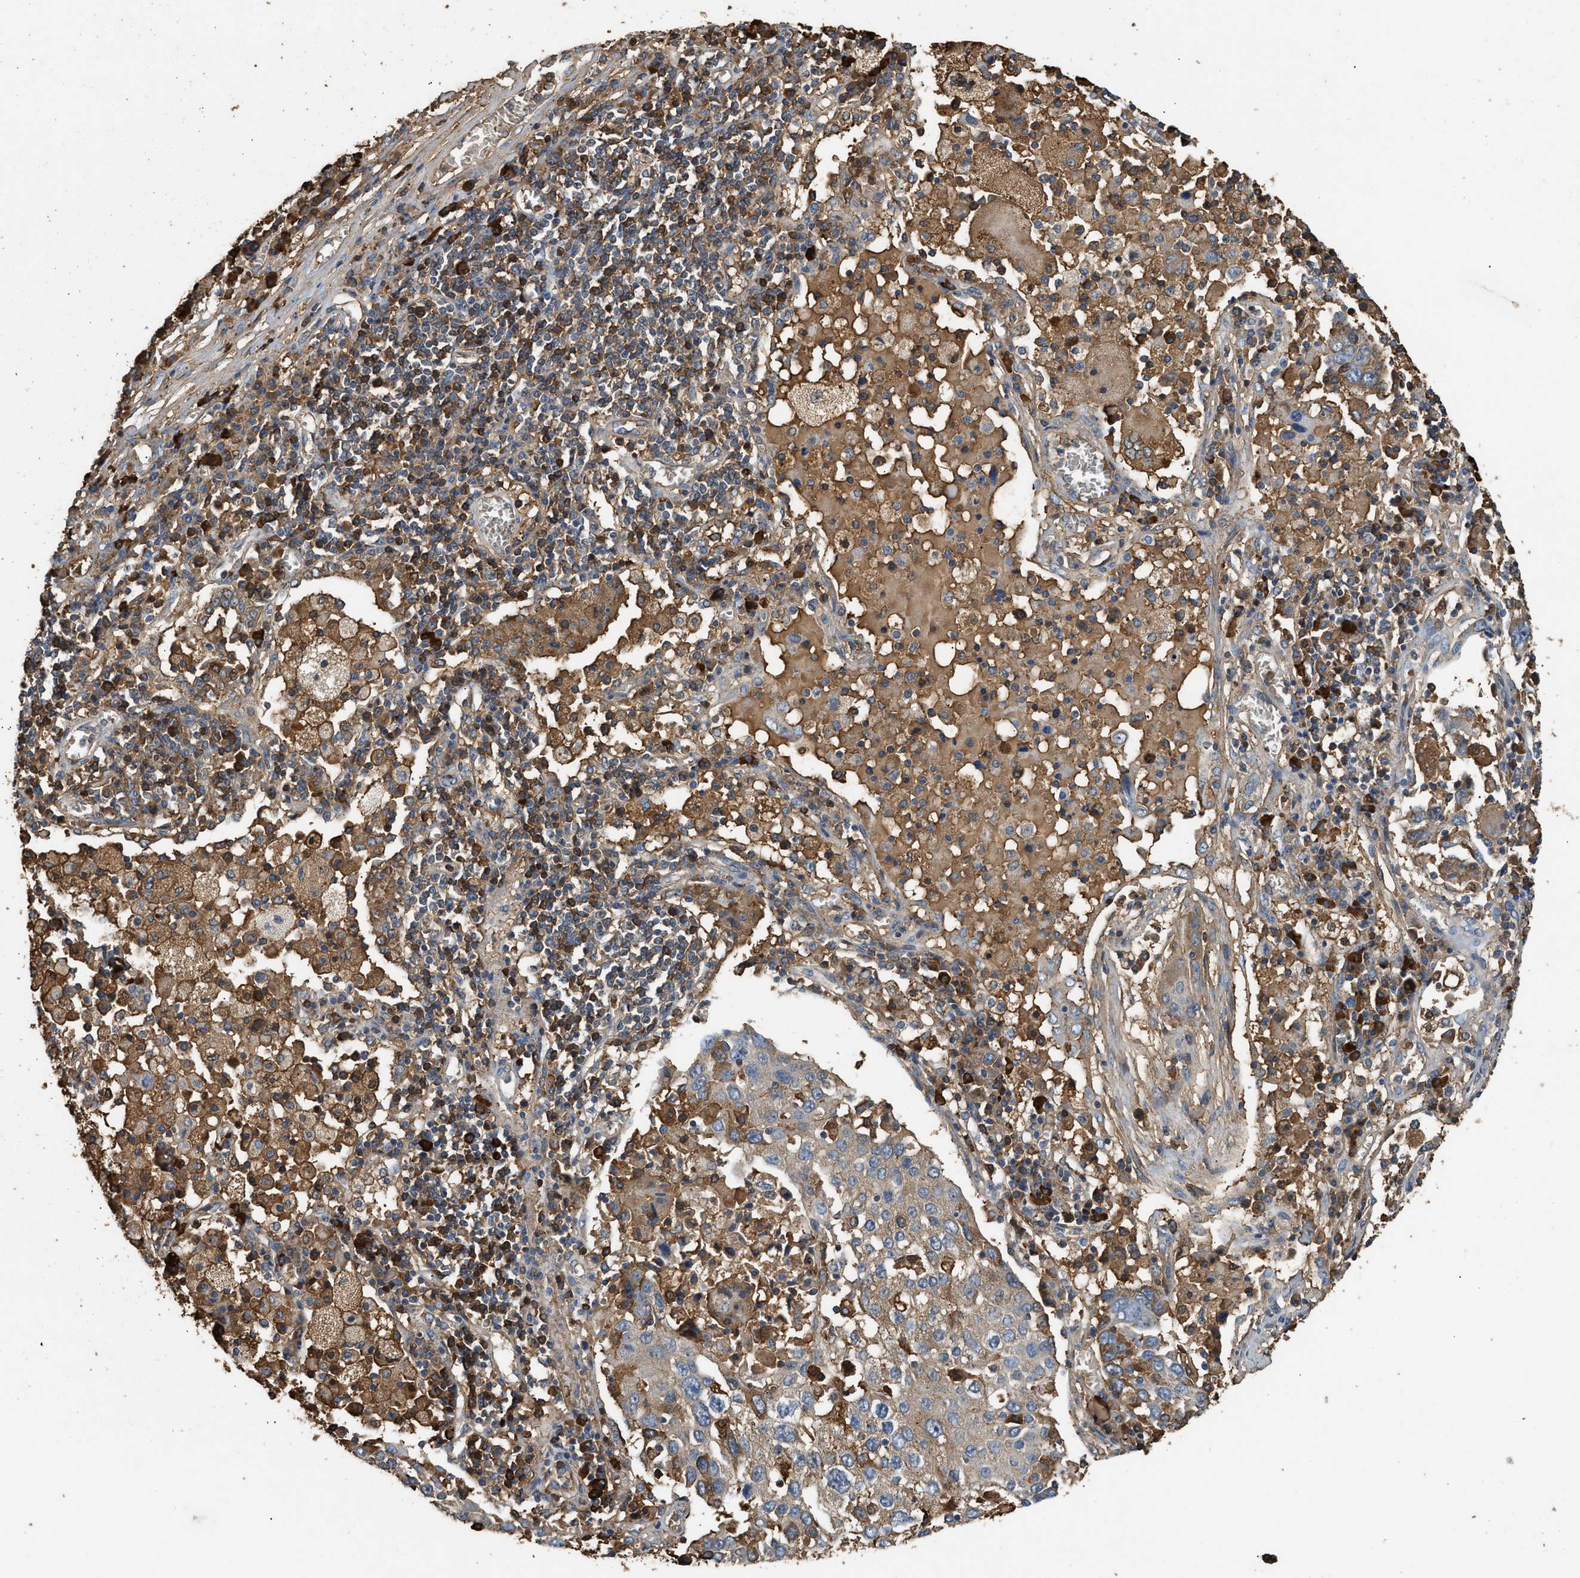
{"staining": {"intensity": "moderate", "quantity": "<25%", "location": "cytoplasmic/membranous"}, "tissue": "lung cancer", "cell_type": "Tumor cells", "image_type": "cancer", "snomed": [{"axis": "morphology", "description": "Squamous cell carcinoma, NOS"}, {"axis": "topography", "description": "Lung"}], "caption": "Immunohistochemistry image of neoplastic tissue: lung cancer (squamous cell carcinoma) stained using immunohistochemistry (IHC) demonstrates low levels of moderate protein expression localized specifically in the cytoplasmic/membranous of tumor cells, appearing as a cytoplasmic/membranous brown color.", "gene": "TMEM268", "patient": {"sex": "male", "age": 65}}